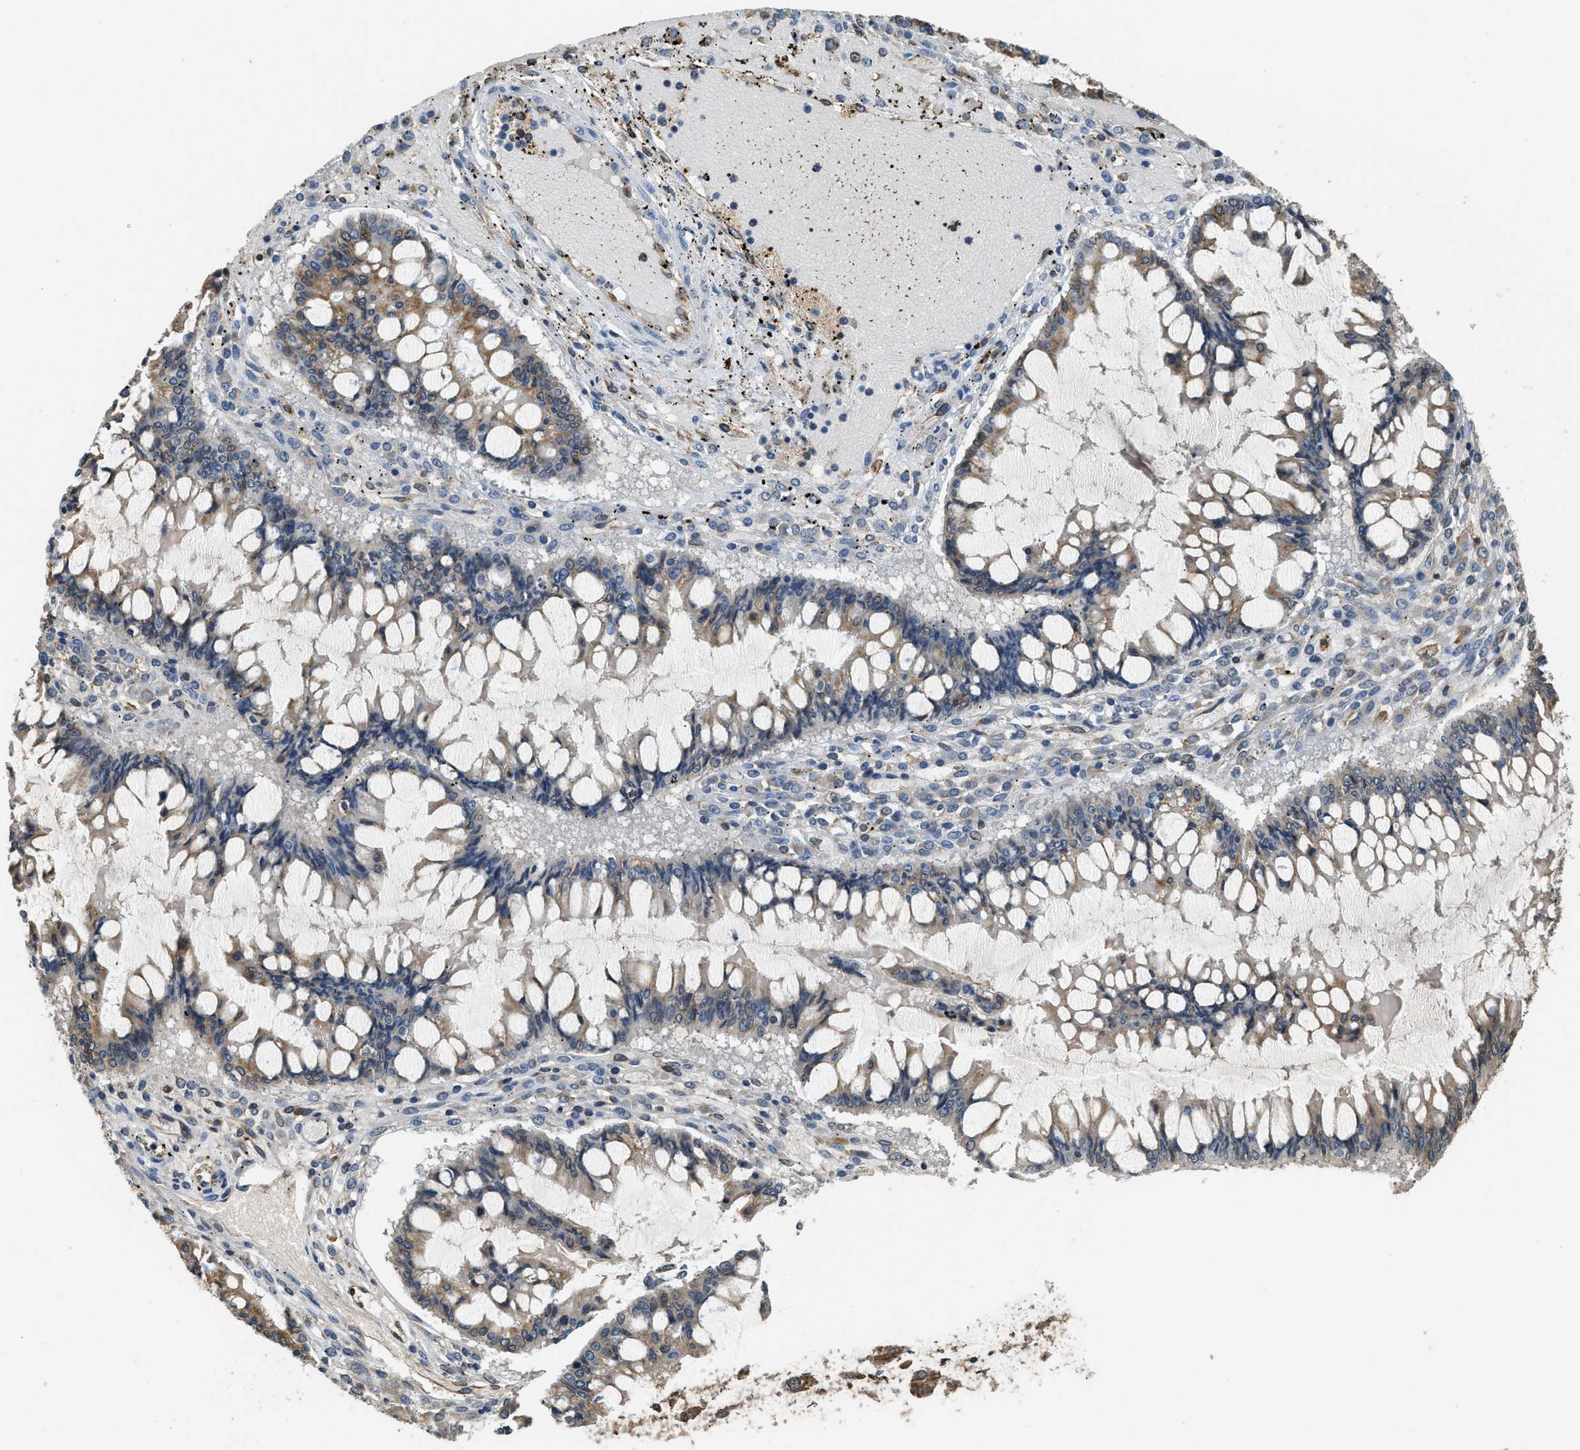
{"staining": {"intensity": "moderate", "quantity": "25%-75%", "location": "cytoplasmic/membranous"}, "tissue": "ovarian cancer", "cell_type": "Tumor cells", "image_type": "cancer", "snomed": [{"axis": "morphology", "description": "Cystadenocarcinoma, mucinous, NOS"}, {"axis": "topography", "description": "Ovary"}], "caption": "Brown immunohistochemical staining in ovarian cancer (mucinous cystadenocarcinoma) exhibits moderate cytoplasmic/membranous expression in approximately 25%-75% of tumor cells.", "gene": "BCAP31", "patient": {"sex": "female", "age": 73}}